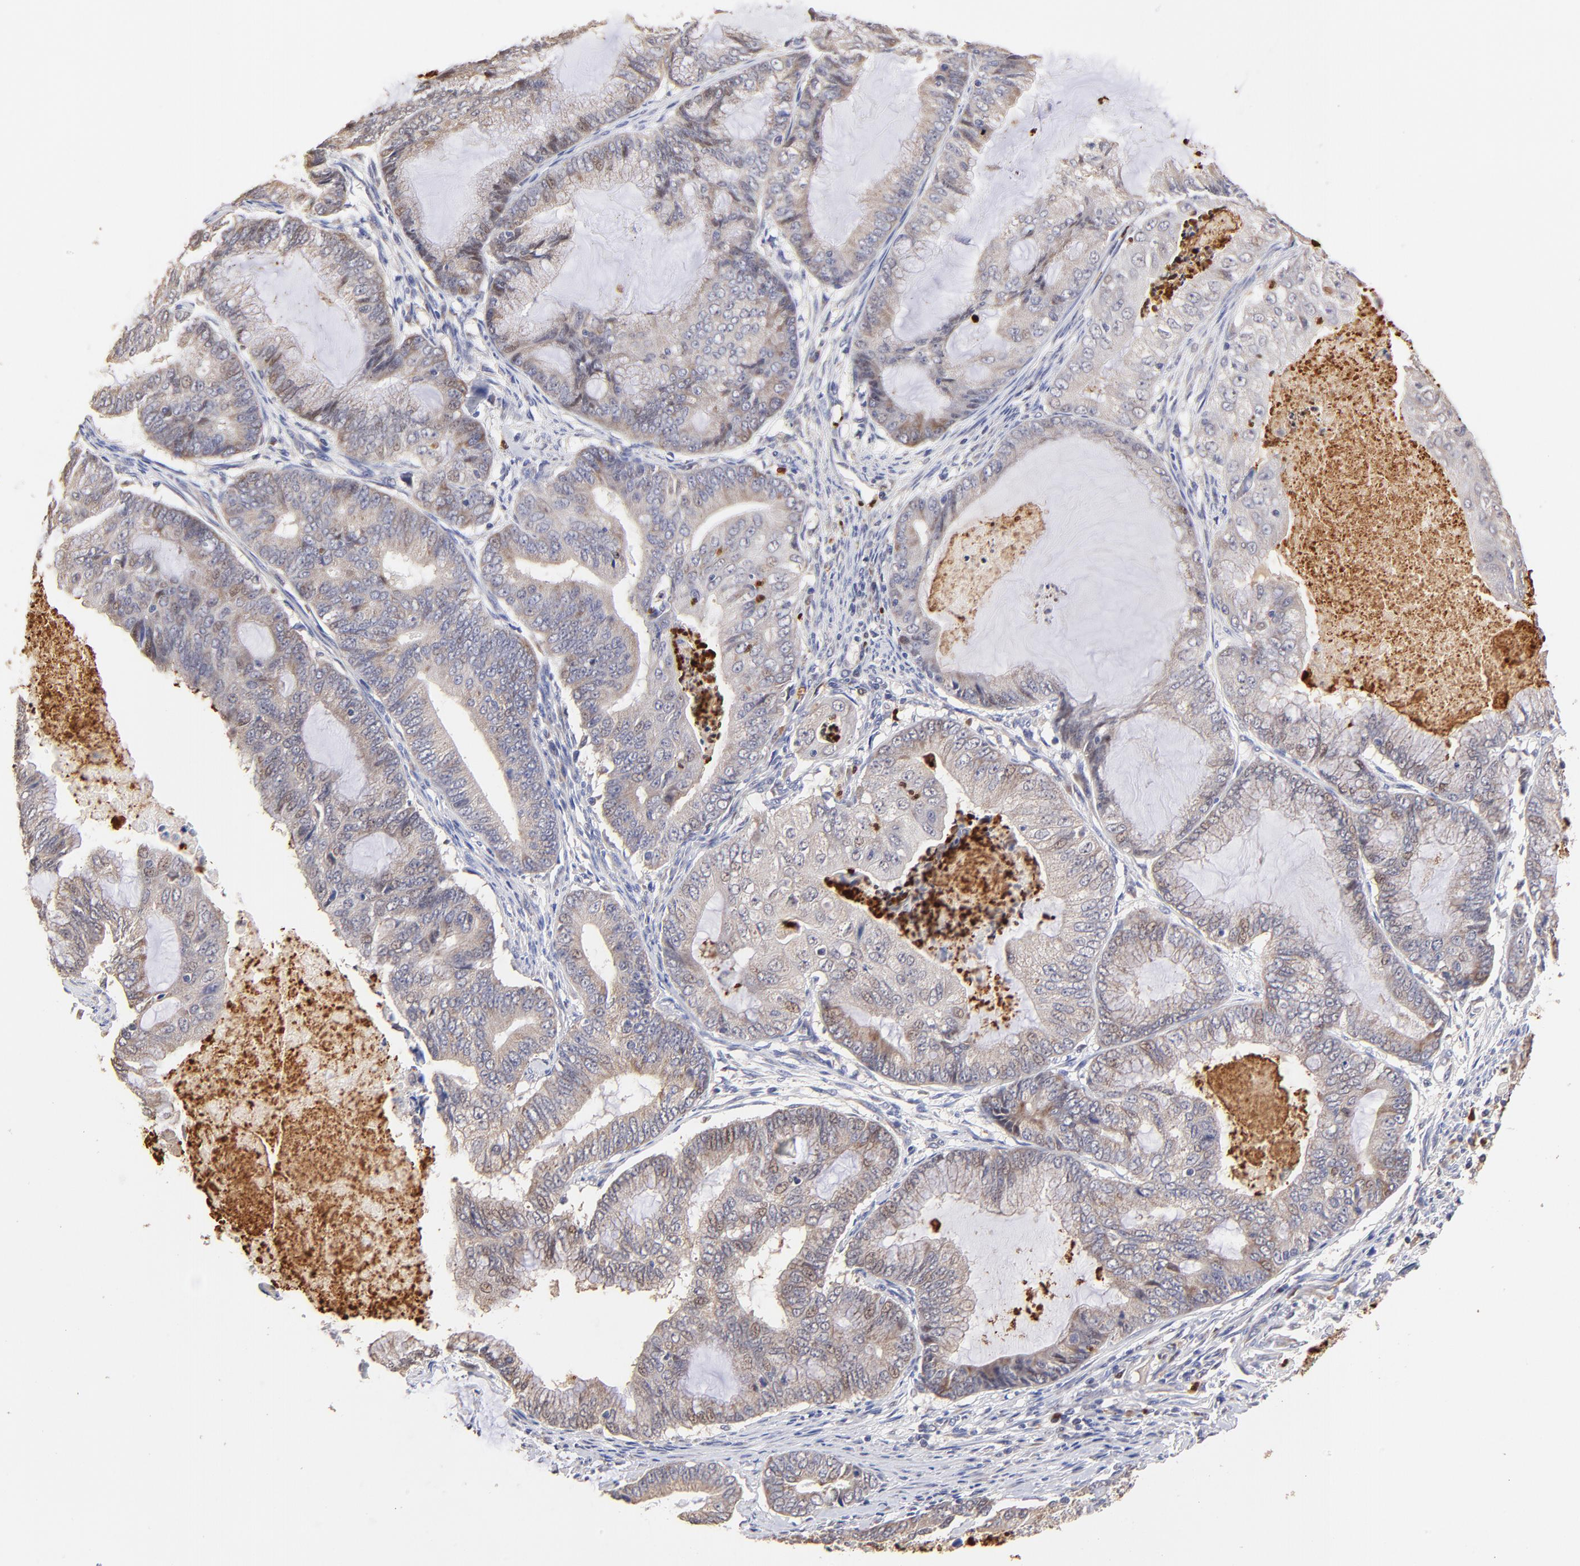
{"staining": {"intensity": "weak", "quantity": ">75%", "location": "cytoplasmic/membranous"}, "tissue": "endometrial cancer", "cell_type": "Tumor cells", "image_type": "cancer", "snomed": [{"axis": "morphology", "description": "Adenocarcinoma, NOS"}, {"axis": "topography", "description": "Endometrium"}], "caption": "Endometrial cancer (adenocarcinoma) stained with a protein marker displays weak staining in tumor cells.", "gene": "BBOF1", "patient": {"sex": "female", "age": 63}}